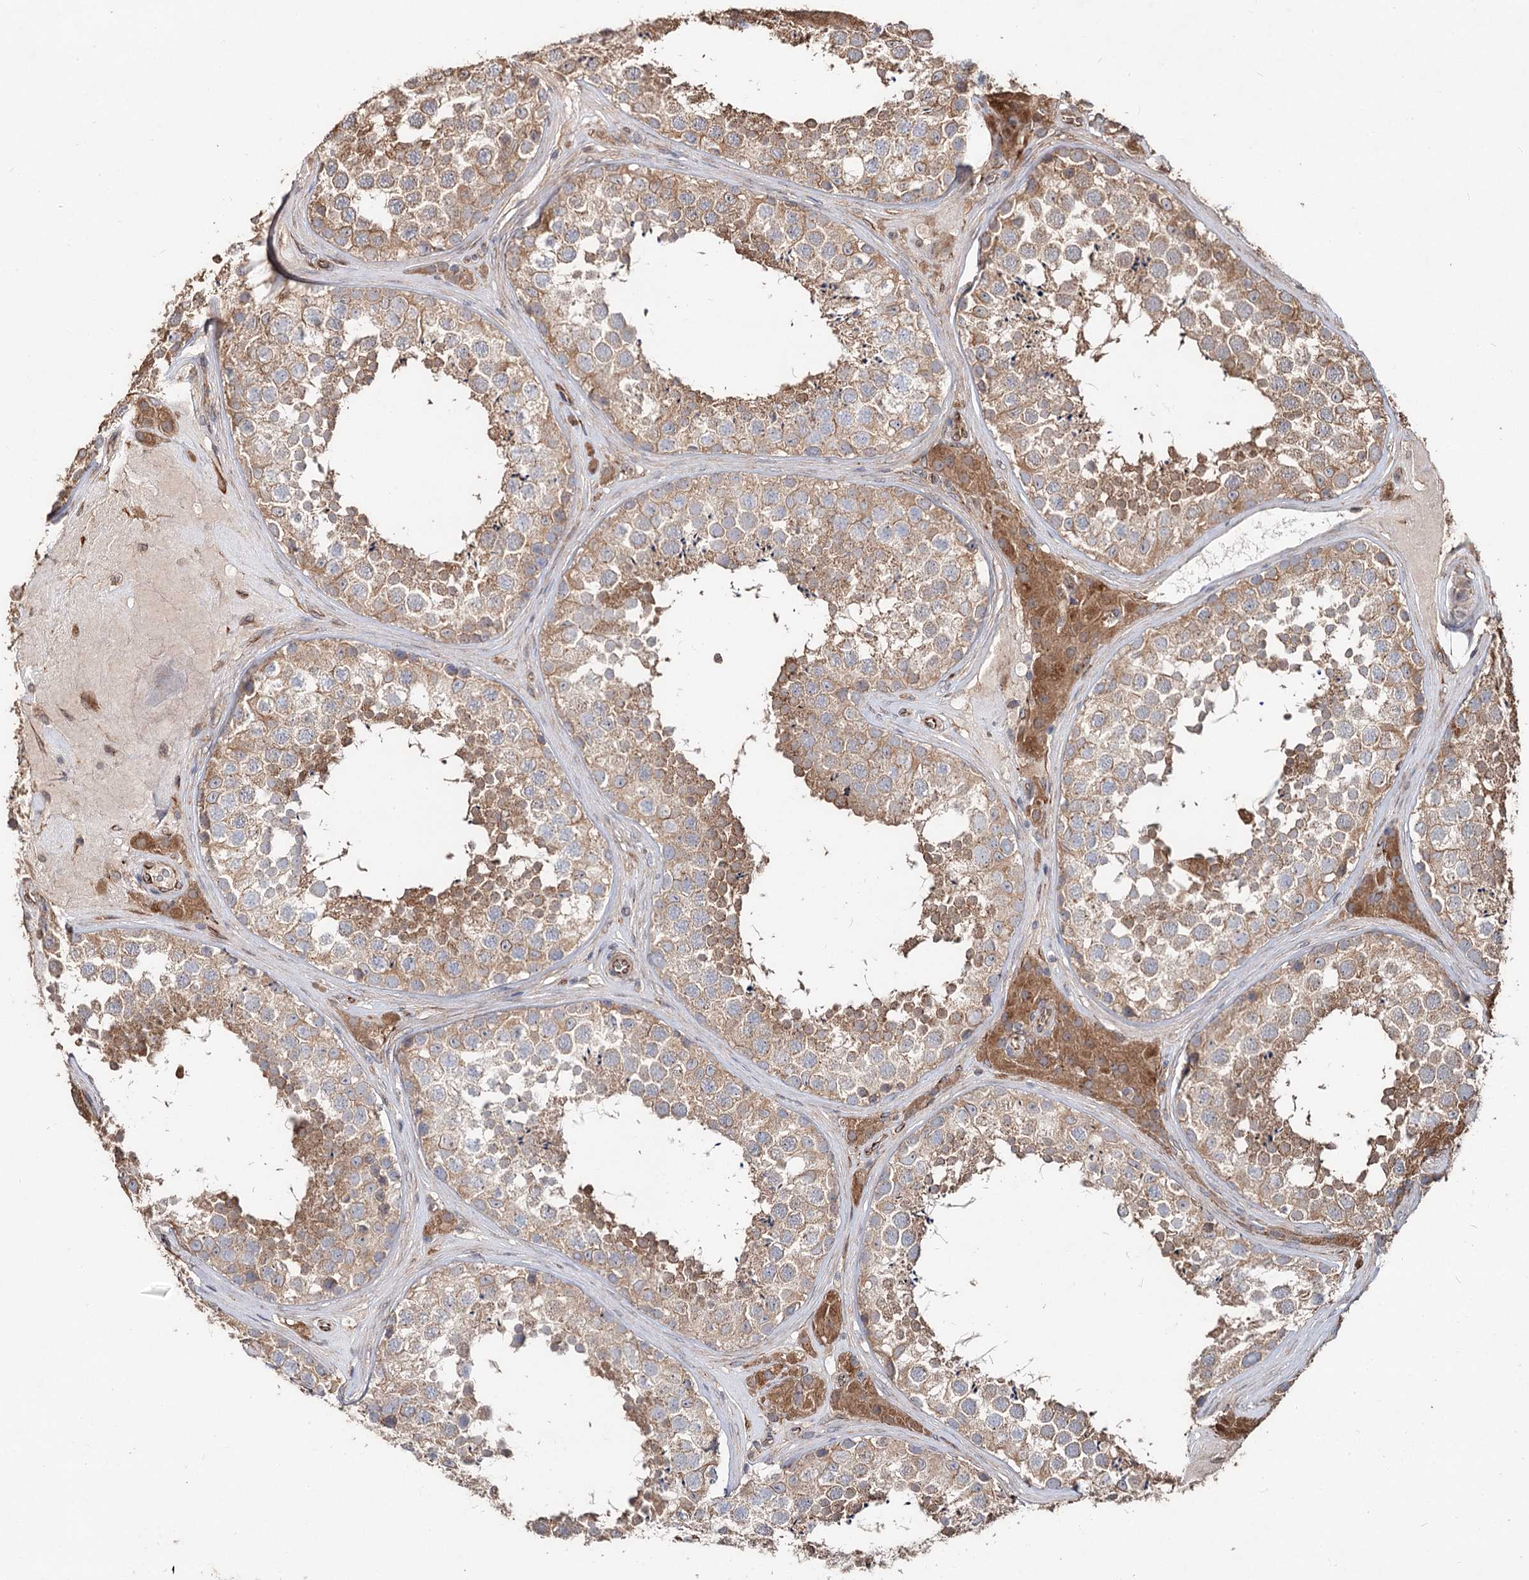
{"staining": {"intensity": "moderate", "quantity": "25%-75%", "location": "cytoplasmic/membranous"}, "tissue": "testis", "cell_type": "Cells in seminiferous ducts", "image_type": "normal", "snomed": [{"axis": "morphology", "description": "Normal tissue, NOS"}, {"axis": "topography", "description": "Testis"}], "caption": "Protein staining of benign testis exhibits moderate cytoplasmic/membranous positivity in approximately 25%-75% of cells in seminiferous ducts. (DAB (3,3'-diaminobenzidine) IHC, brown staining for protein, blue staining for nuclei).", "gene": "SPART", "patient": {"sex": "male", "age": 46}}